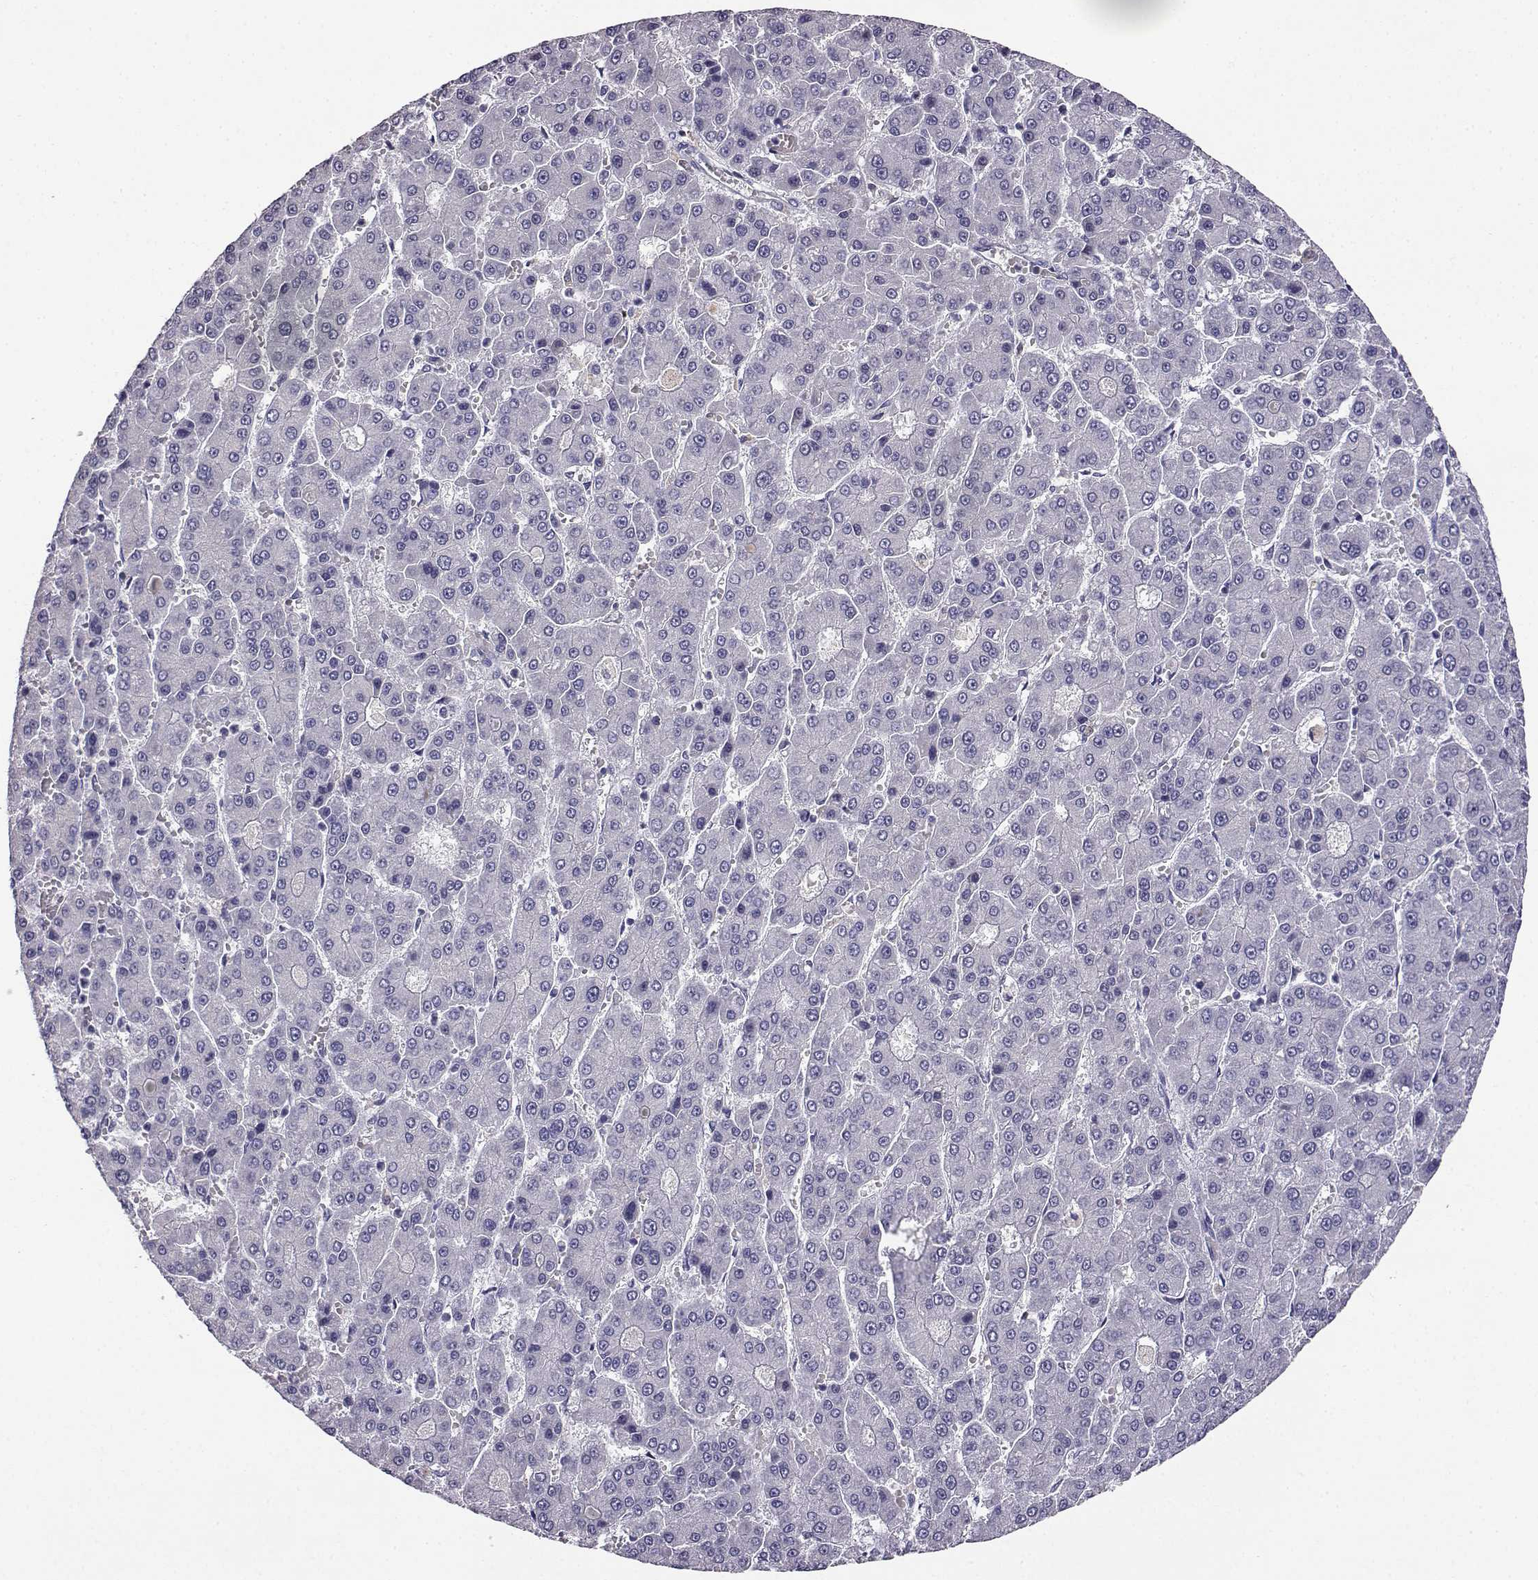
{"staining": {"intensity": "negative", "quantity": "none", "location": "none"}, "tissue": "liver cancer", "cell_type": "Tumor cells", "image_type": "cancer", "snomed": [{"axis": "morphology", "description": "Carcinoma, Hepatocellular, NOS"}, {"axis": "topography", "description": "Liver"}], "caption": "Immunohistochemistry photomicrograph of neoplastic tissue: hepatocellular carcinoma (liver) stained with DAB (3,3'-diaminobenzidine) displays no significant protein expression in tumor cells.", "gene": "AKR1B1", "patient": {"sex": "male", "age": 70}}